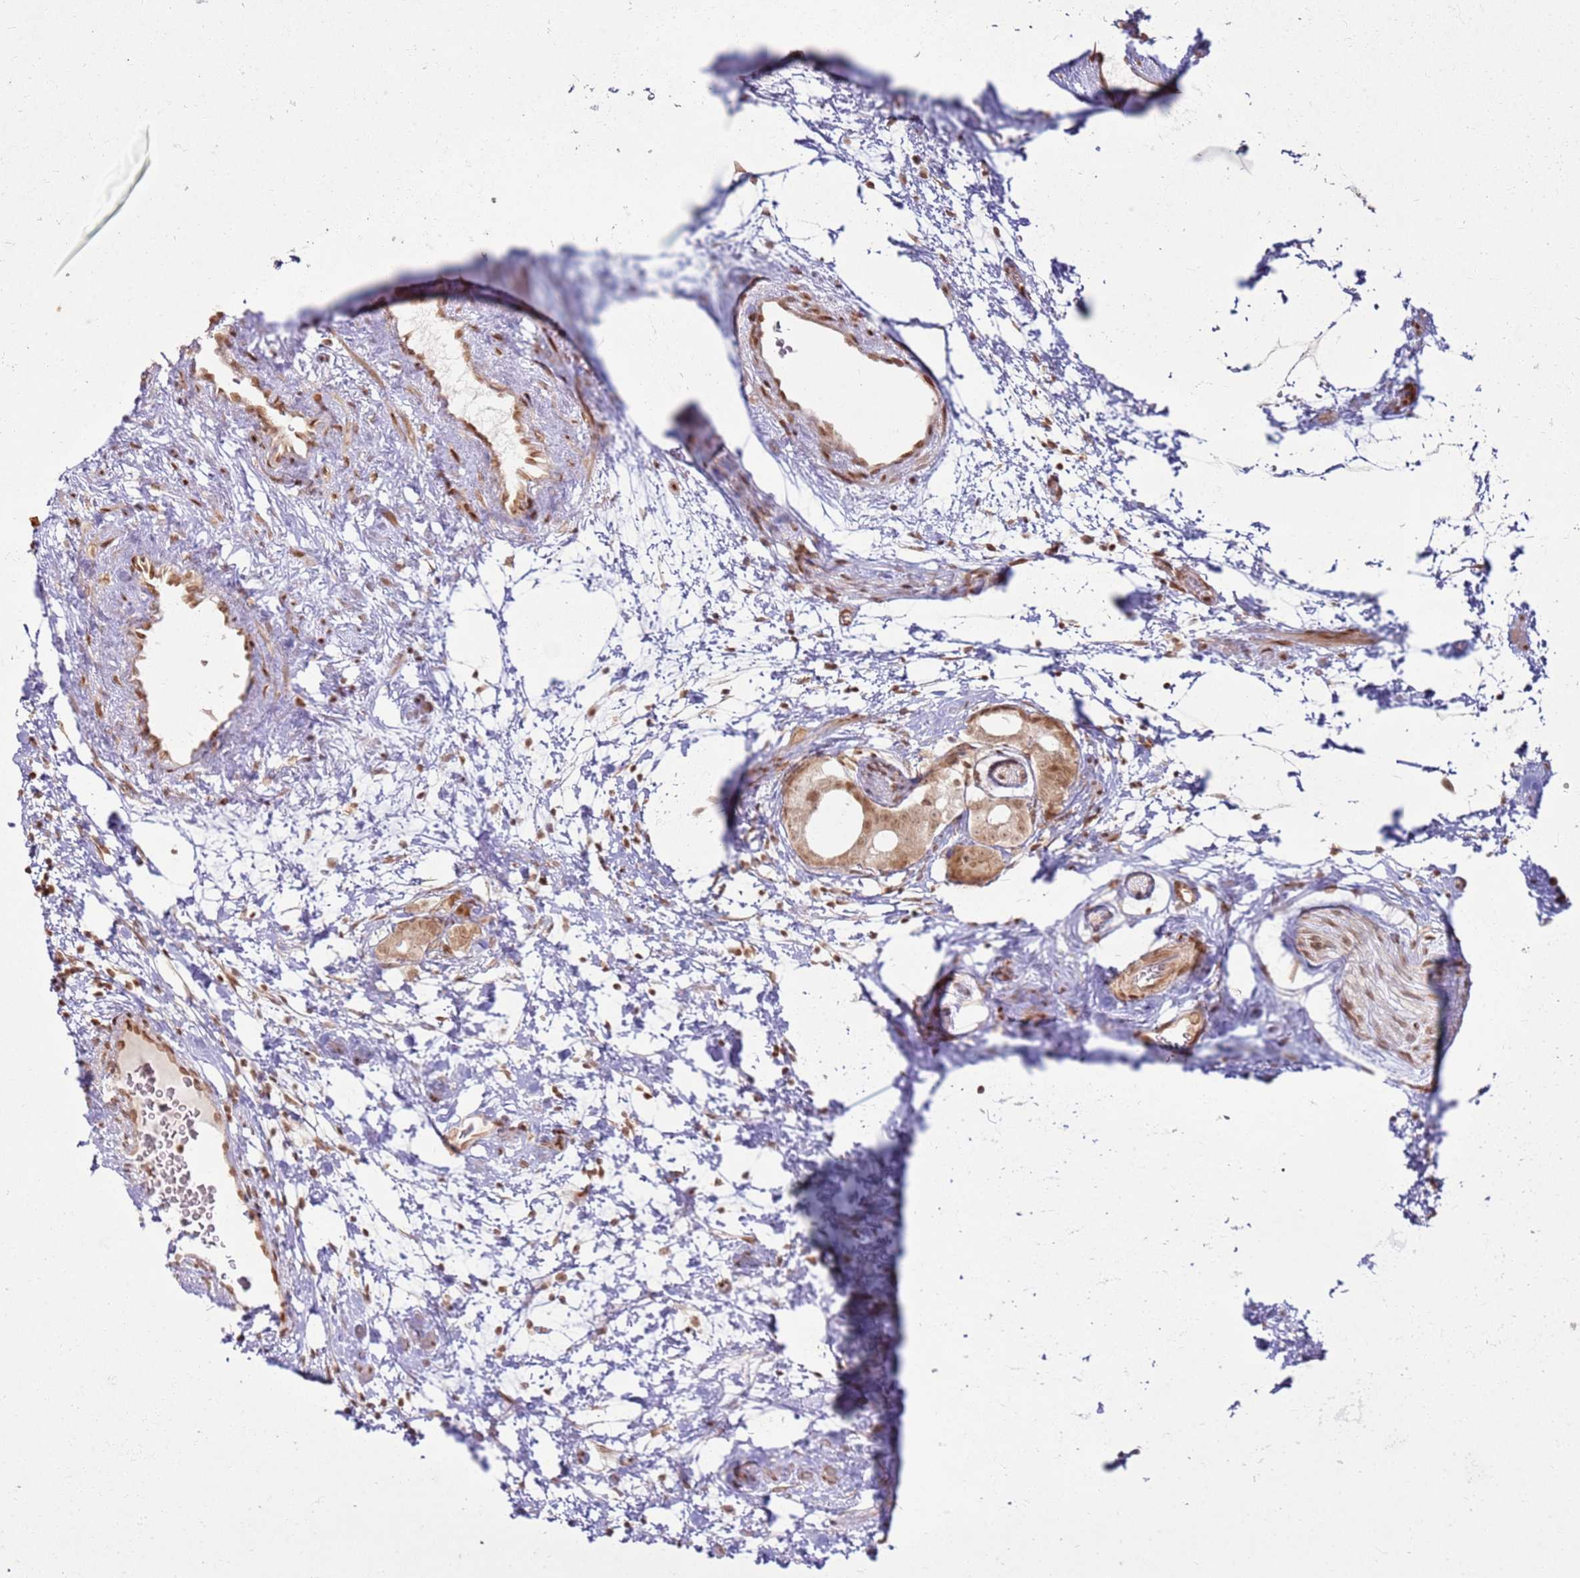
{"staining": {"intensity": "moderate", "quantity": ">75%", "location": "cytoplasmic/membranous,nuclear"}, "tissue": "prostate cancer", "cell_type": "Tumor cells", "image_type": "cancer", "snomed": [{"axis": "morphology", "description": "Adenocarcinoma, Low grade"}, {"axis": "topography", "description": "Prostate"}], "caption": "IHC (DAB (3,3'-diaminobenzidine)) staining of human prostate low-grade adenocarcinoma shows moderate cytoplasmic/membranous and nuclear protein expression in about >75% of tumor cells.", "gene": "KLHL36", "patient": {"sex": "male", "age": 63}}